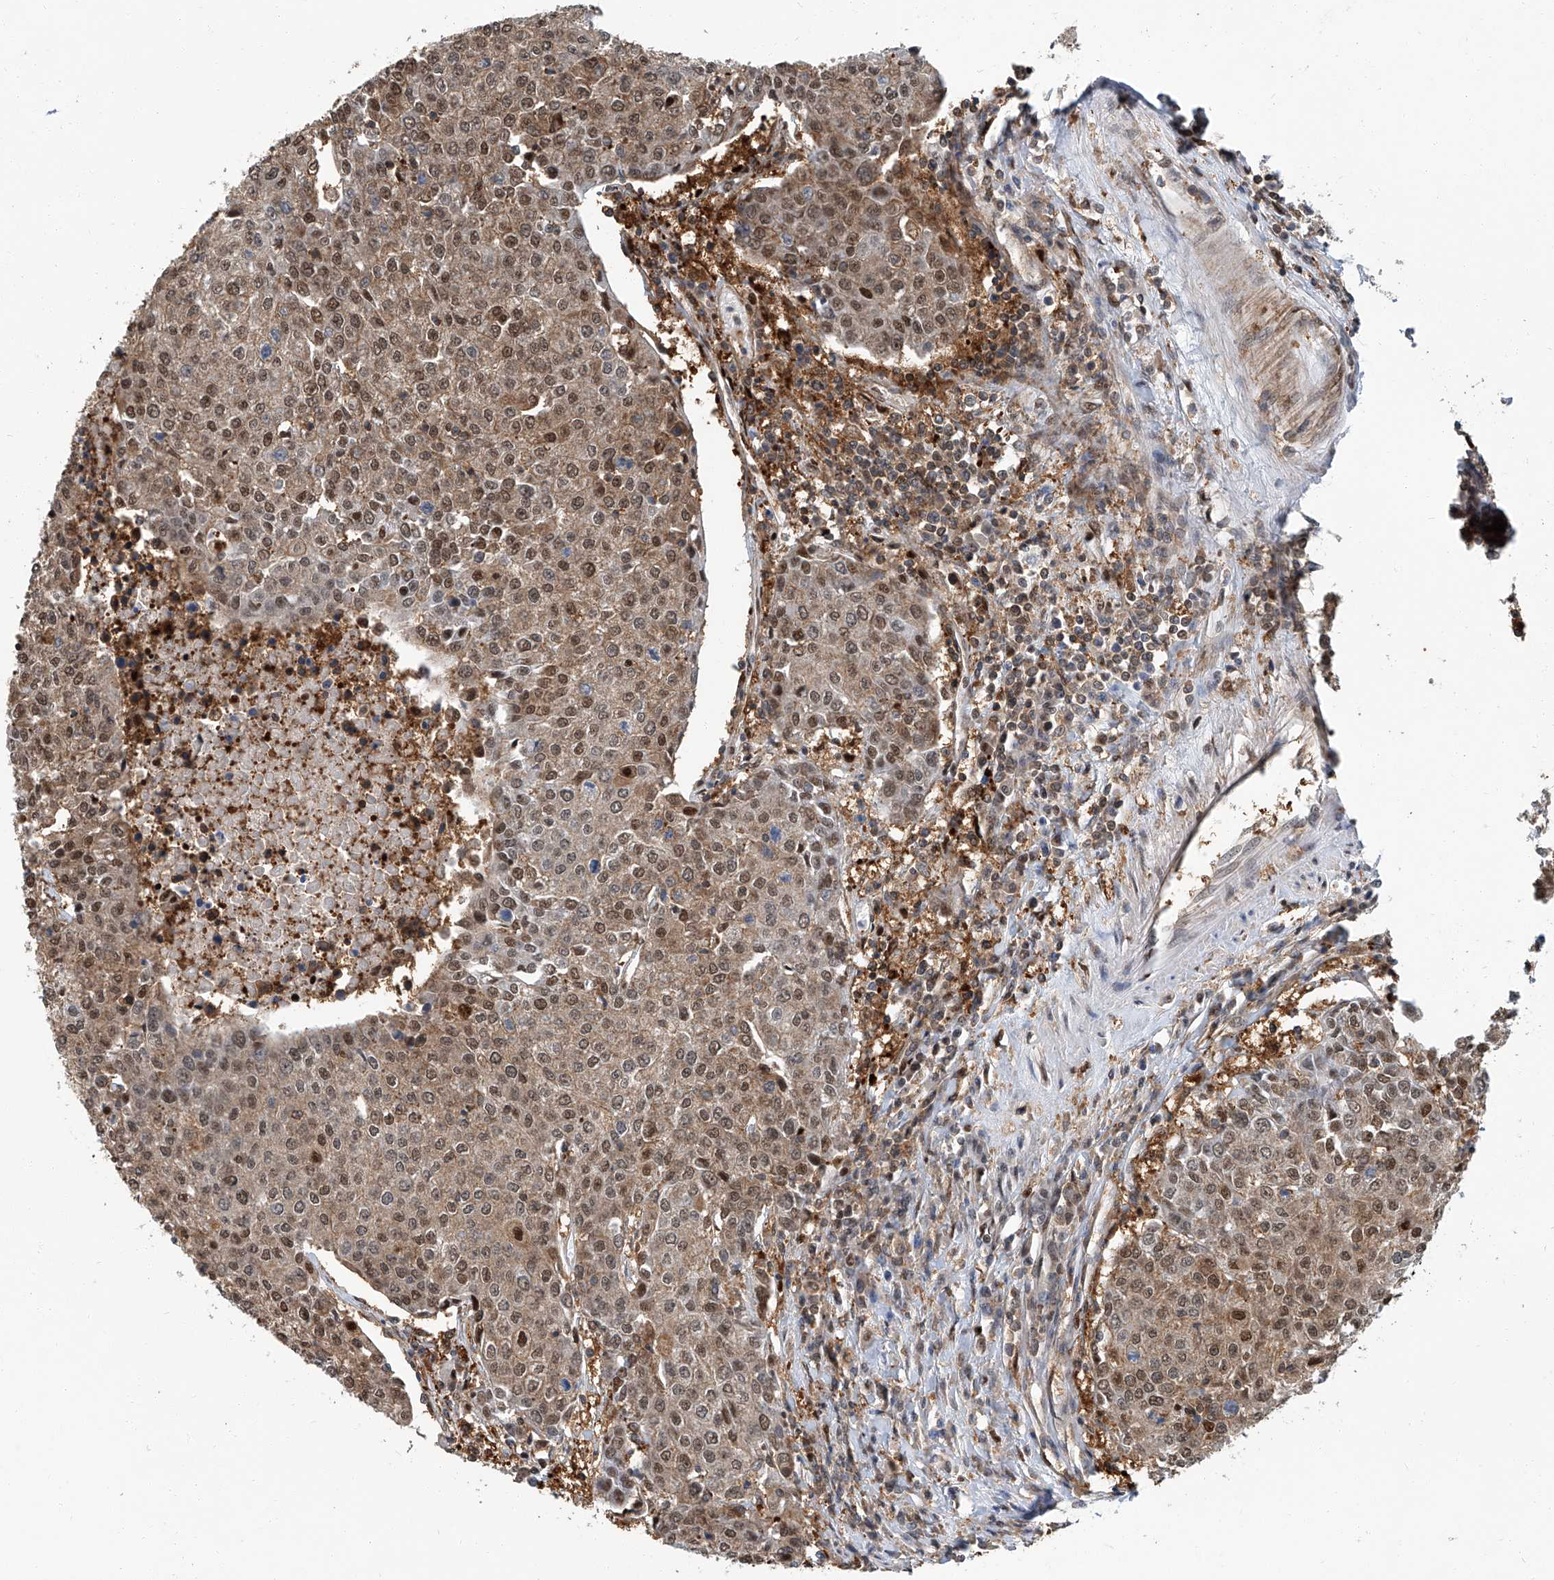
{"staining": {"intensity": "moderate", "quantity": ">75%", "location": "cytoplasmic/membranous,nuclear"}, "tissue": "urothelial cancer", "cell_type": "Tumor cells", "image_type": "cancer", "snomed": [{"axis": "morphology", "description": "Urothelial carcinoma, High grade"}, {"axis": "topography", "description": "Urinary bladder"}], "caption": "Immunohistochemistry (IHC) (DAB) staining of human urothelial cancer shows moderate cytoplasmic/membranous and nuclear protein staining in approximately >75% of tumor cells.", "gene": "PSMB10", "patient": {"sex": "female", "age": 85}}